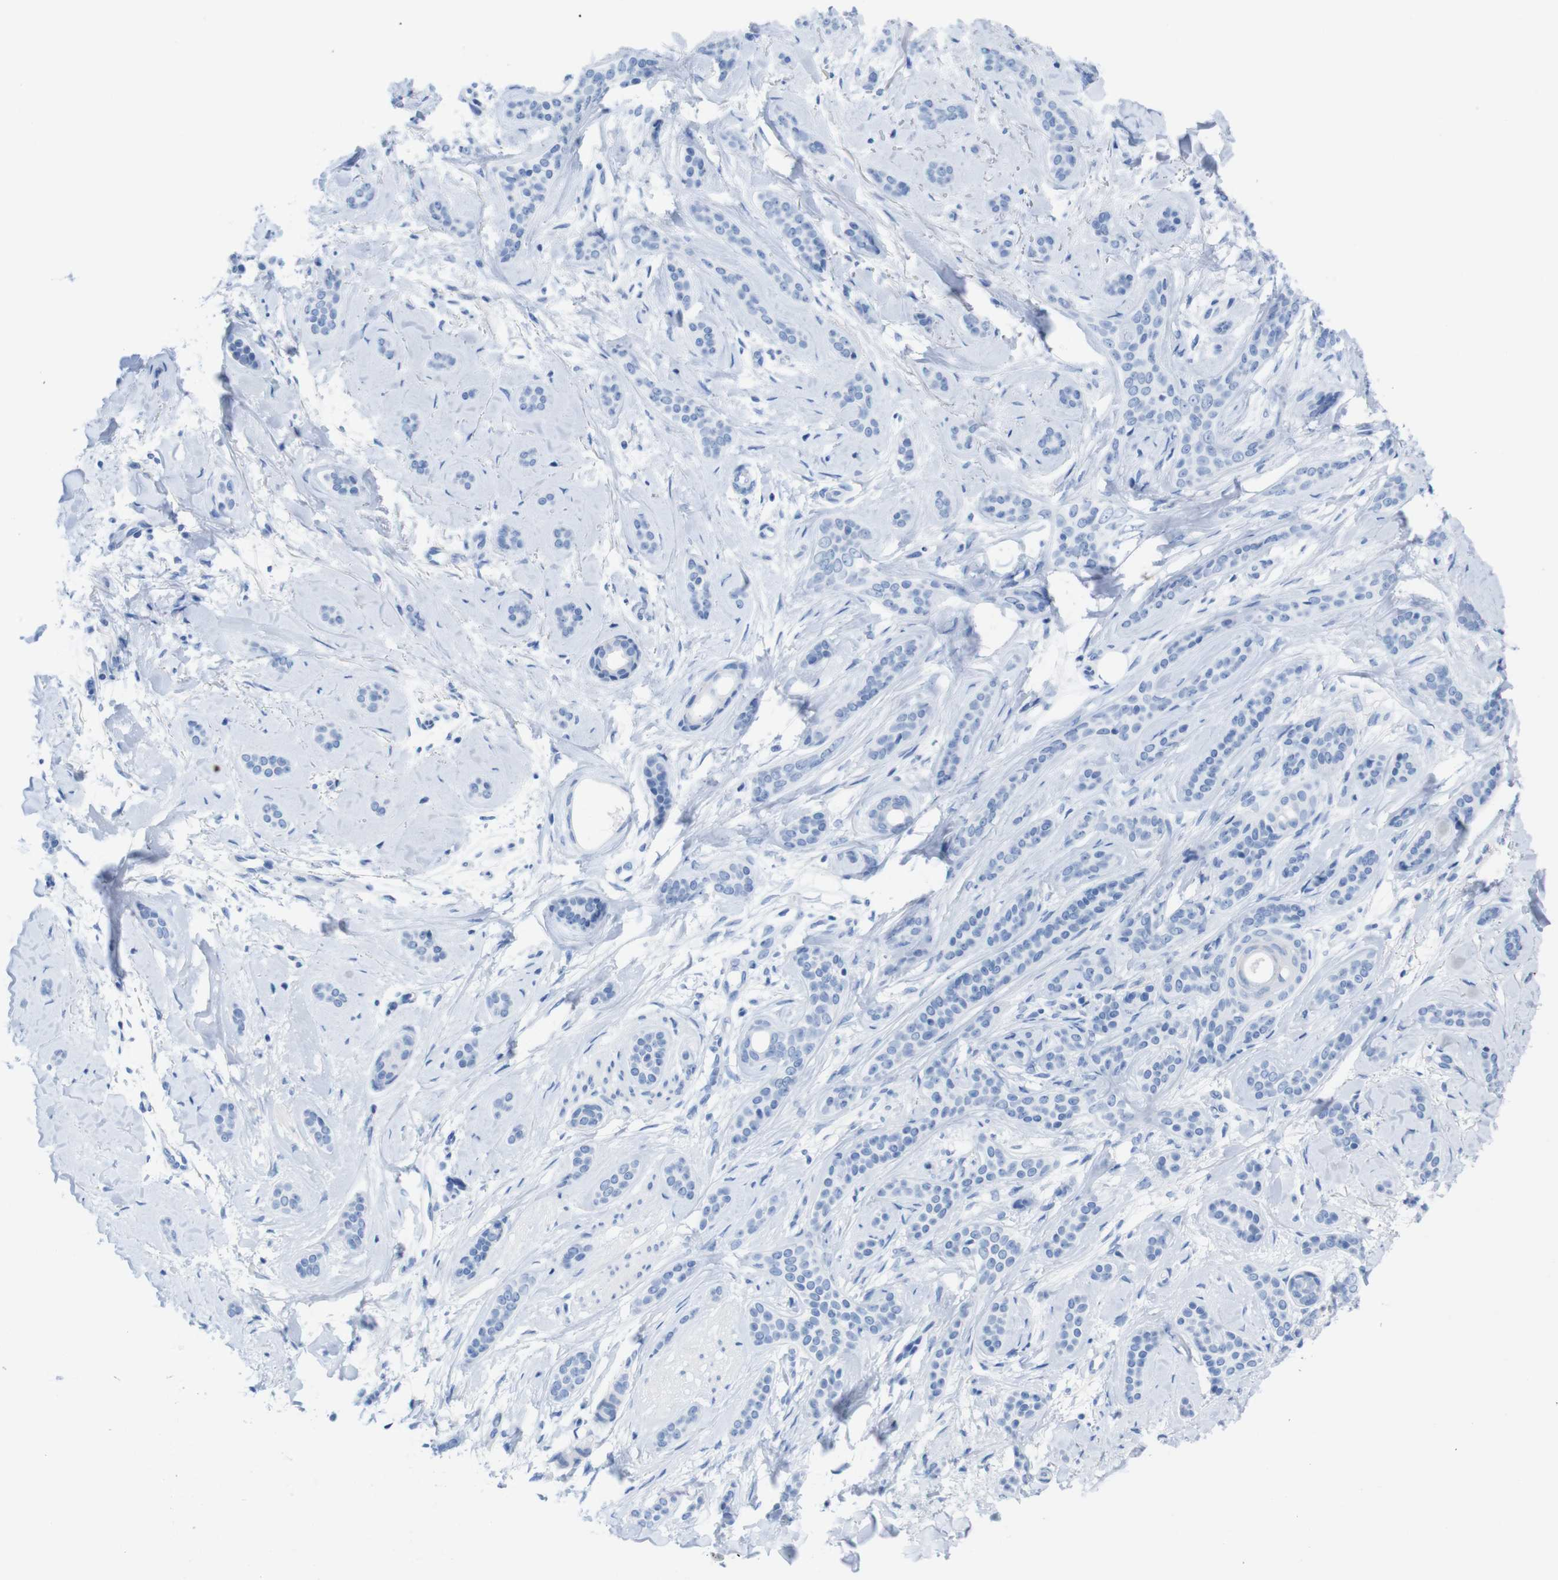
{"staining": {"intensity": "negative", "quantity": "none", "location": "none"}, "tissue": "skin cancer", "cell_type": "Tumor cells", "image_type": "cancer", "snomed": [{"axis": "morphology", "description": "Basal cell carcinoma"}, {"axis": "morphology", "description": "Adnexal tumor, benign"}, {"axis": "topography", "description": "Skin"}], "caption": "Human skin cancer (basal cell carcinoma) stained for a protein using immunohistochemistry displays no expression in tumor cells.", "gene": "LAG3", "patient": {"sex": "female", "age": 42}}